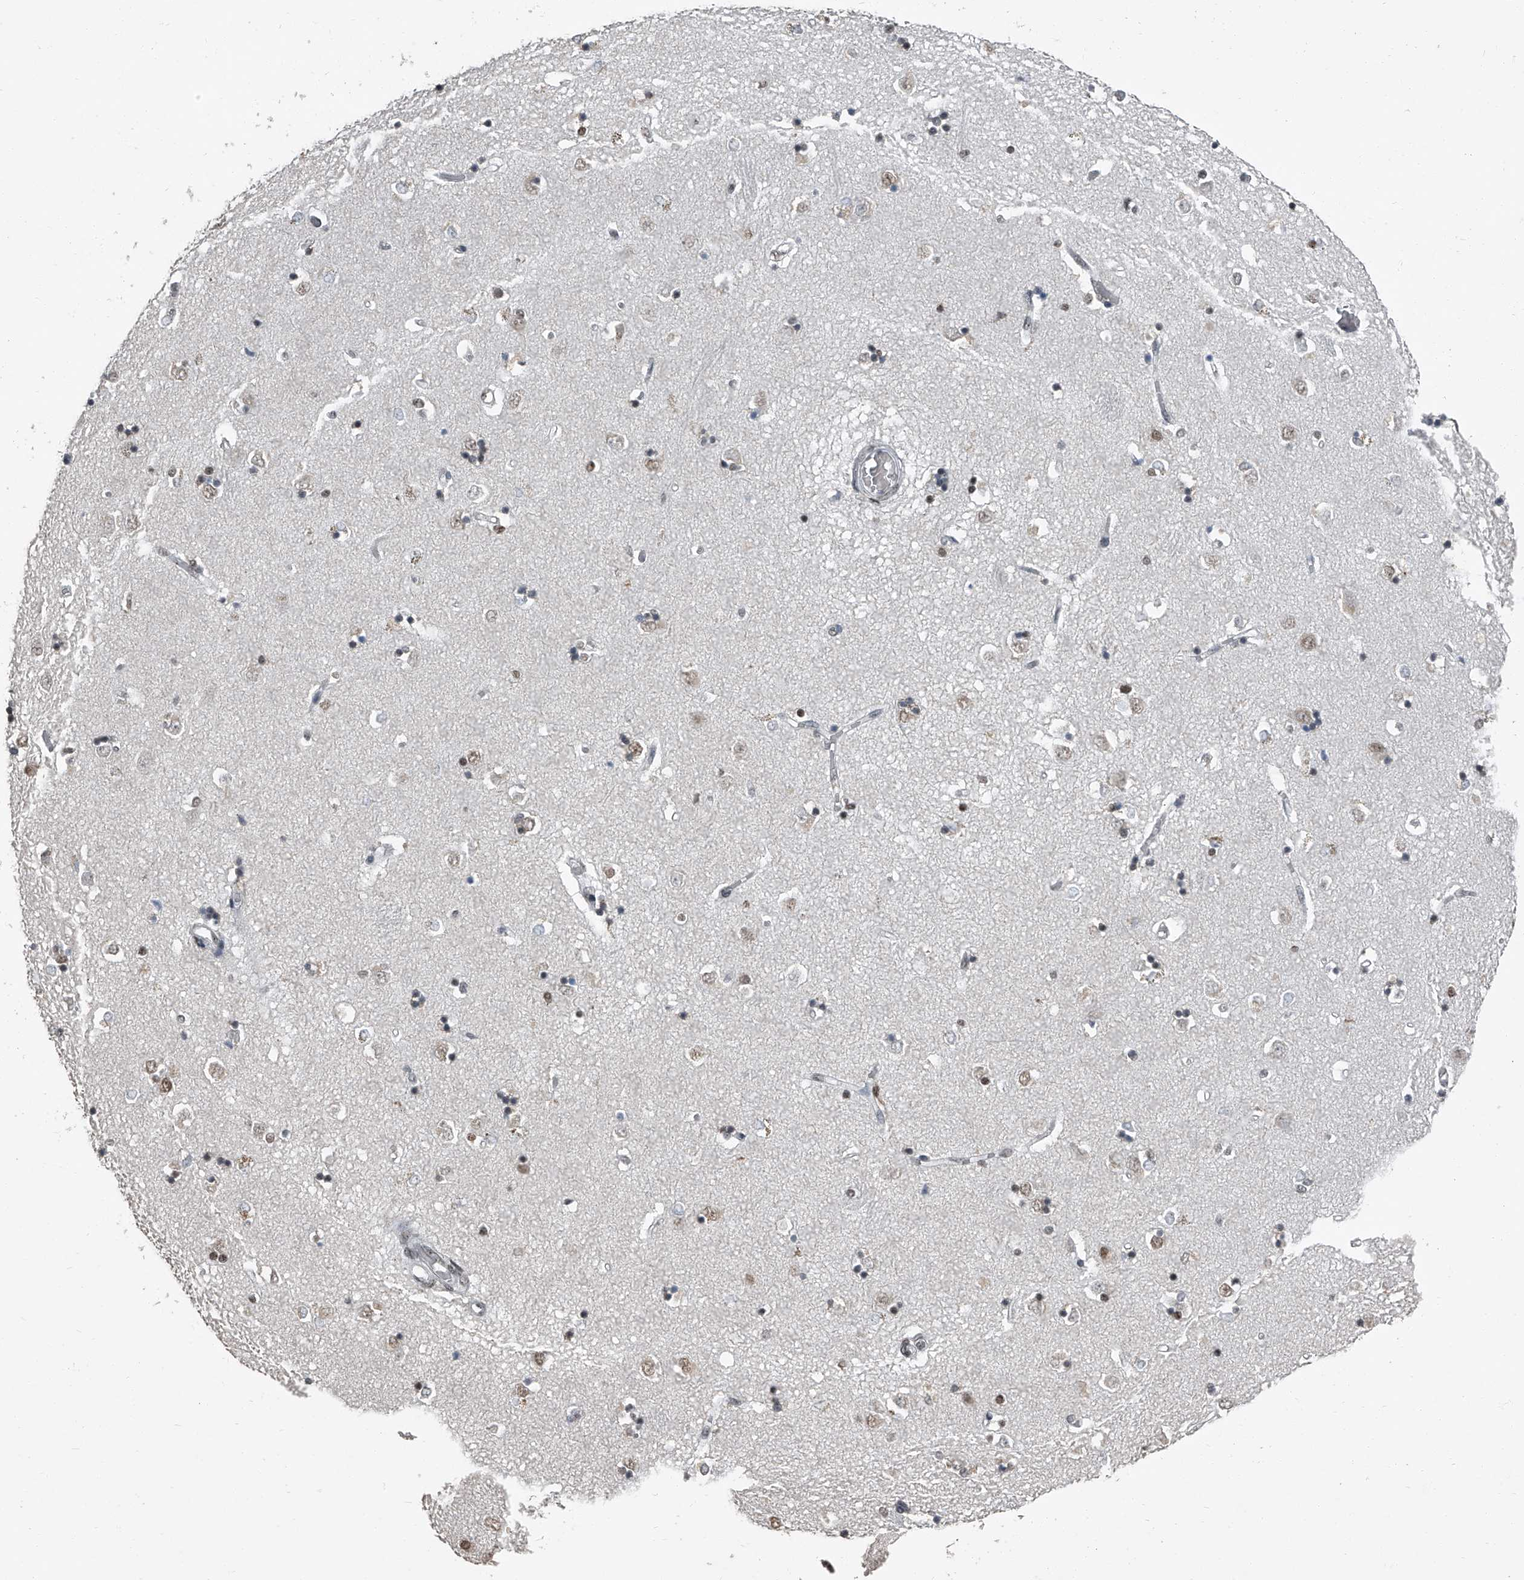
{"staining": {"intensity": "moderate", "quantity": "25%-75%", "location": "nuclear"}, "tissue": "caudate", "cell_type": "Glial cells", "image_type": "normal", "snomed": [{"axis": "morphology", "description": "Normal tissue, NOS"}, {"axis": "topography", "description": "Lateral ventricle wall"}], "caption": "This is a histology image of immunohistochemistry (IHC) staining of normal caudate, which shows moderate staining in the nuclear of glial cells.", "gene": "TCOF1", "patient": {"sex": "male", "age": 45}}